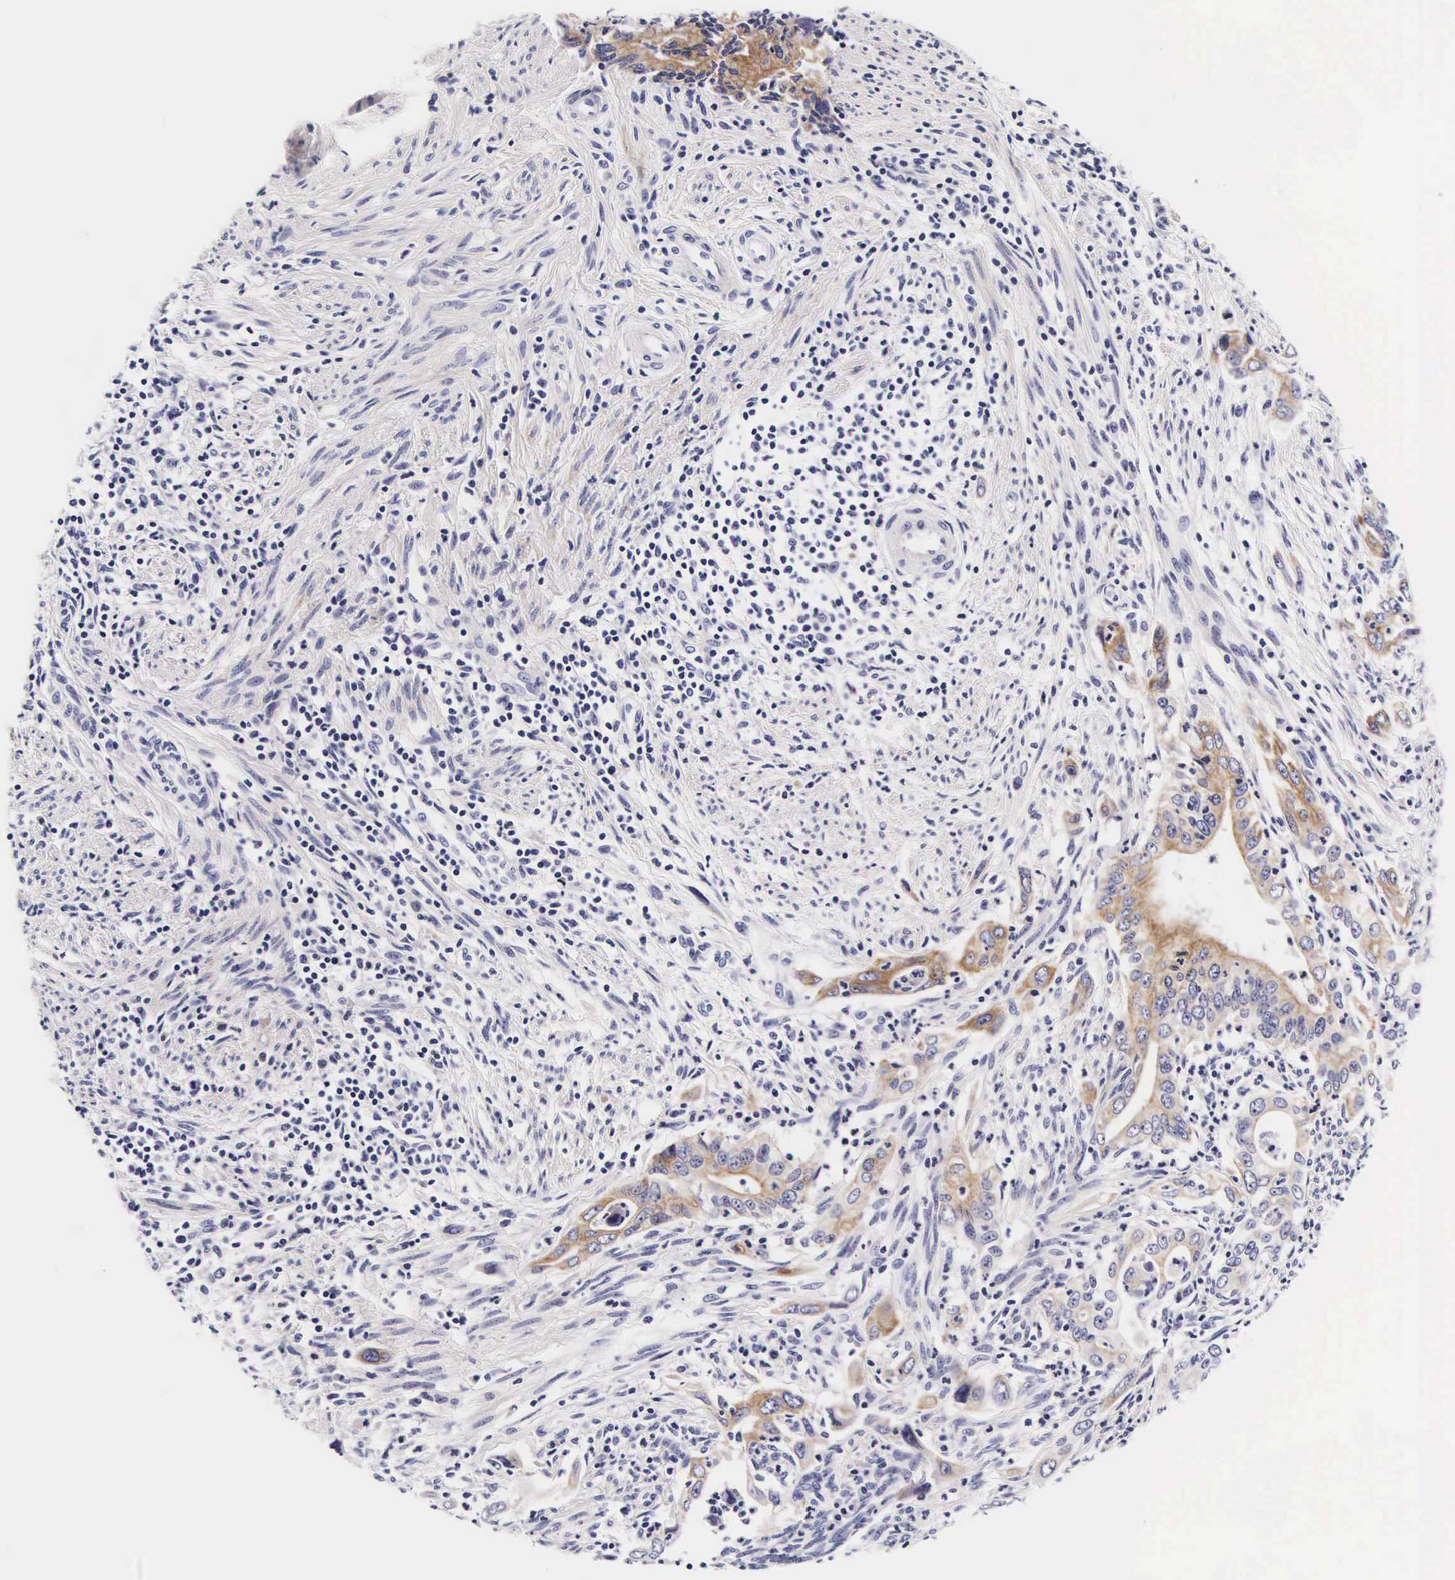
{"staining": {"intensity": "weak", "quantity": "25%-75%", "location": "cytoplasmic/membranous"}, "tissue": "cervical cancer", "cell_type": "Tumor cells", "image_type": "cancer", "snomed": [{"axis": "morphology", "description": "Normal tissue, NOS"}, {"axis": "morphology", "description": "Adenocarcinoma, NOS"}, {"axis": "topography", "description": "Cervix"}], "caption": "Protein expression by immunohistochemistry reveals weak cytoplasmic/membranous staining in approximately 25%-75% of tumor cells in cervical cancer.", "gene": "UPRT", "patient": {"sex": "female", "age": 34}}